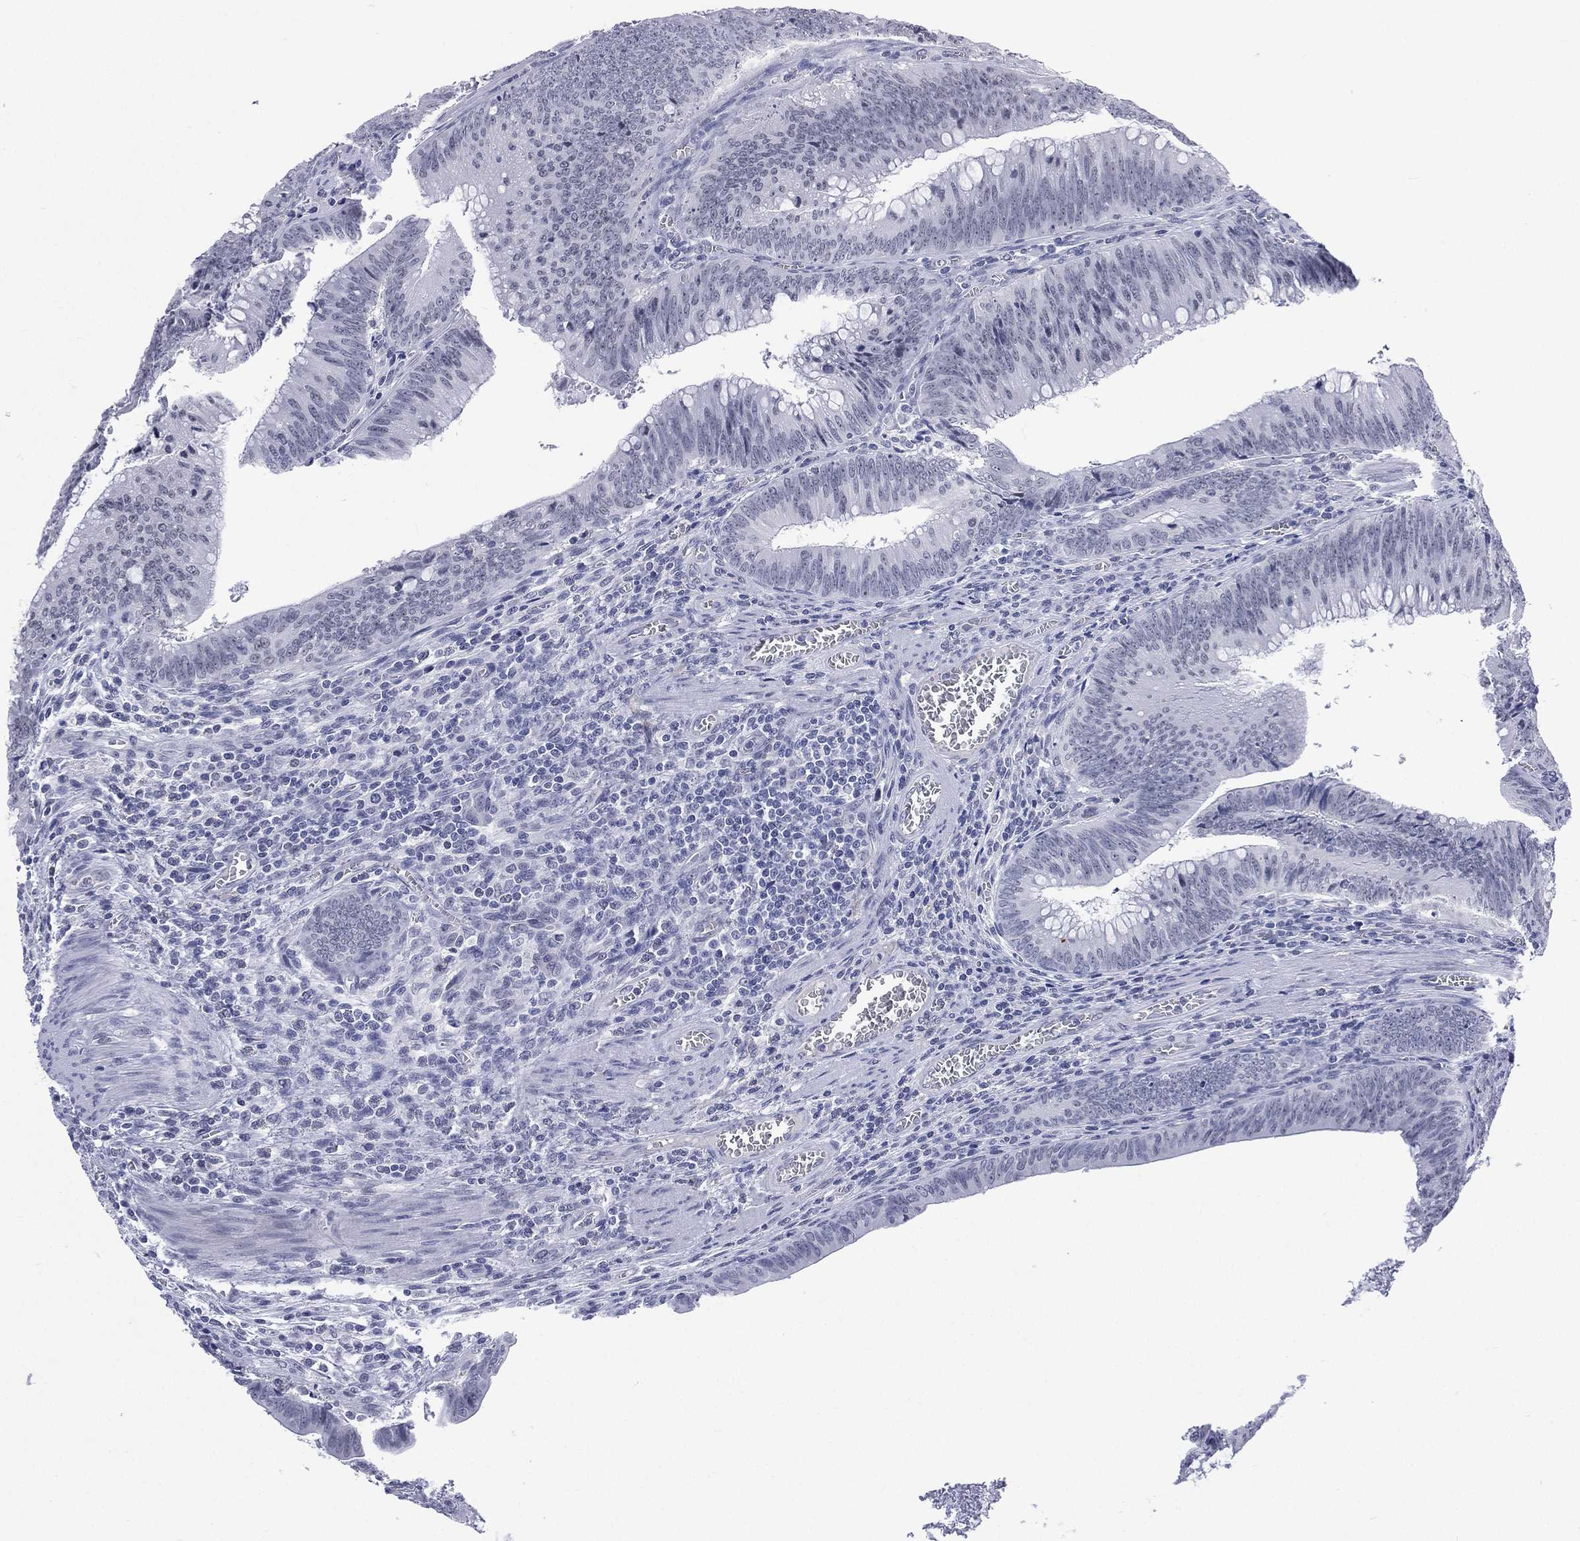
{"staining": {"intensity": "negative", "quantity": "none", "location": "none"}, "tissue": "colorectal cancer", "cell_type": "Tumor cells", "image_type": "cancer", "snomed": [{"axis": "morphology", "description": "Adenocarcinoma, NOS"}, {"axis": "topography", "description": "Rectum"}], "caption": "Immunohistochemical staining of colorectal cancer (adenocarcinoma) reveals no significant positivity in tumor cells.", "gene": "SSX1", "patient": {"sex": "female", "age": 72}}